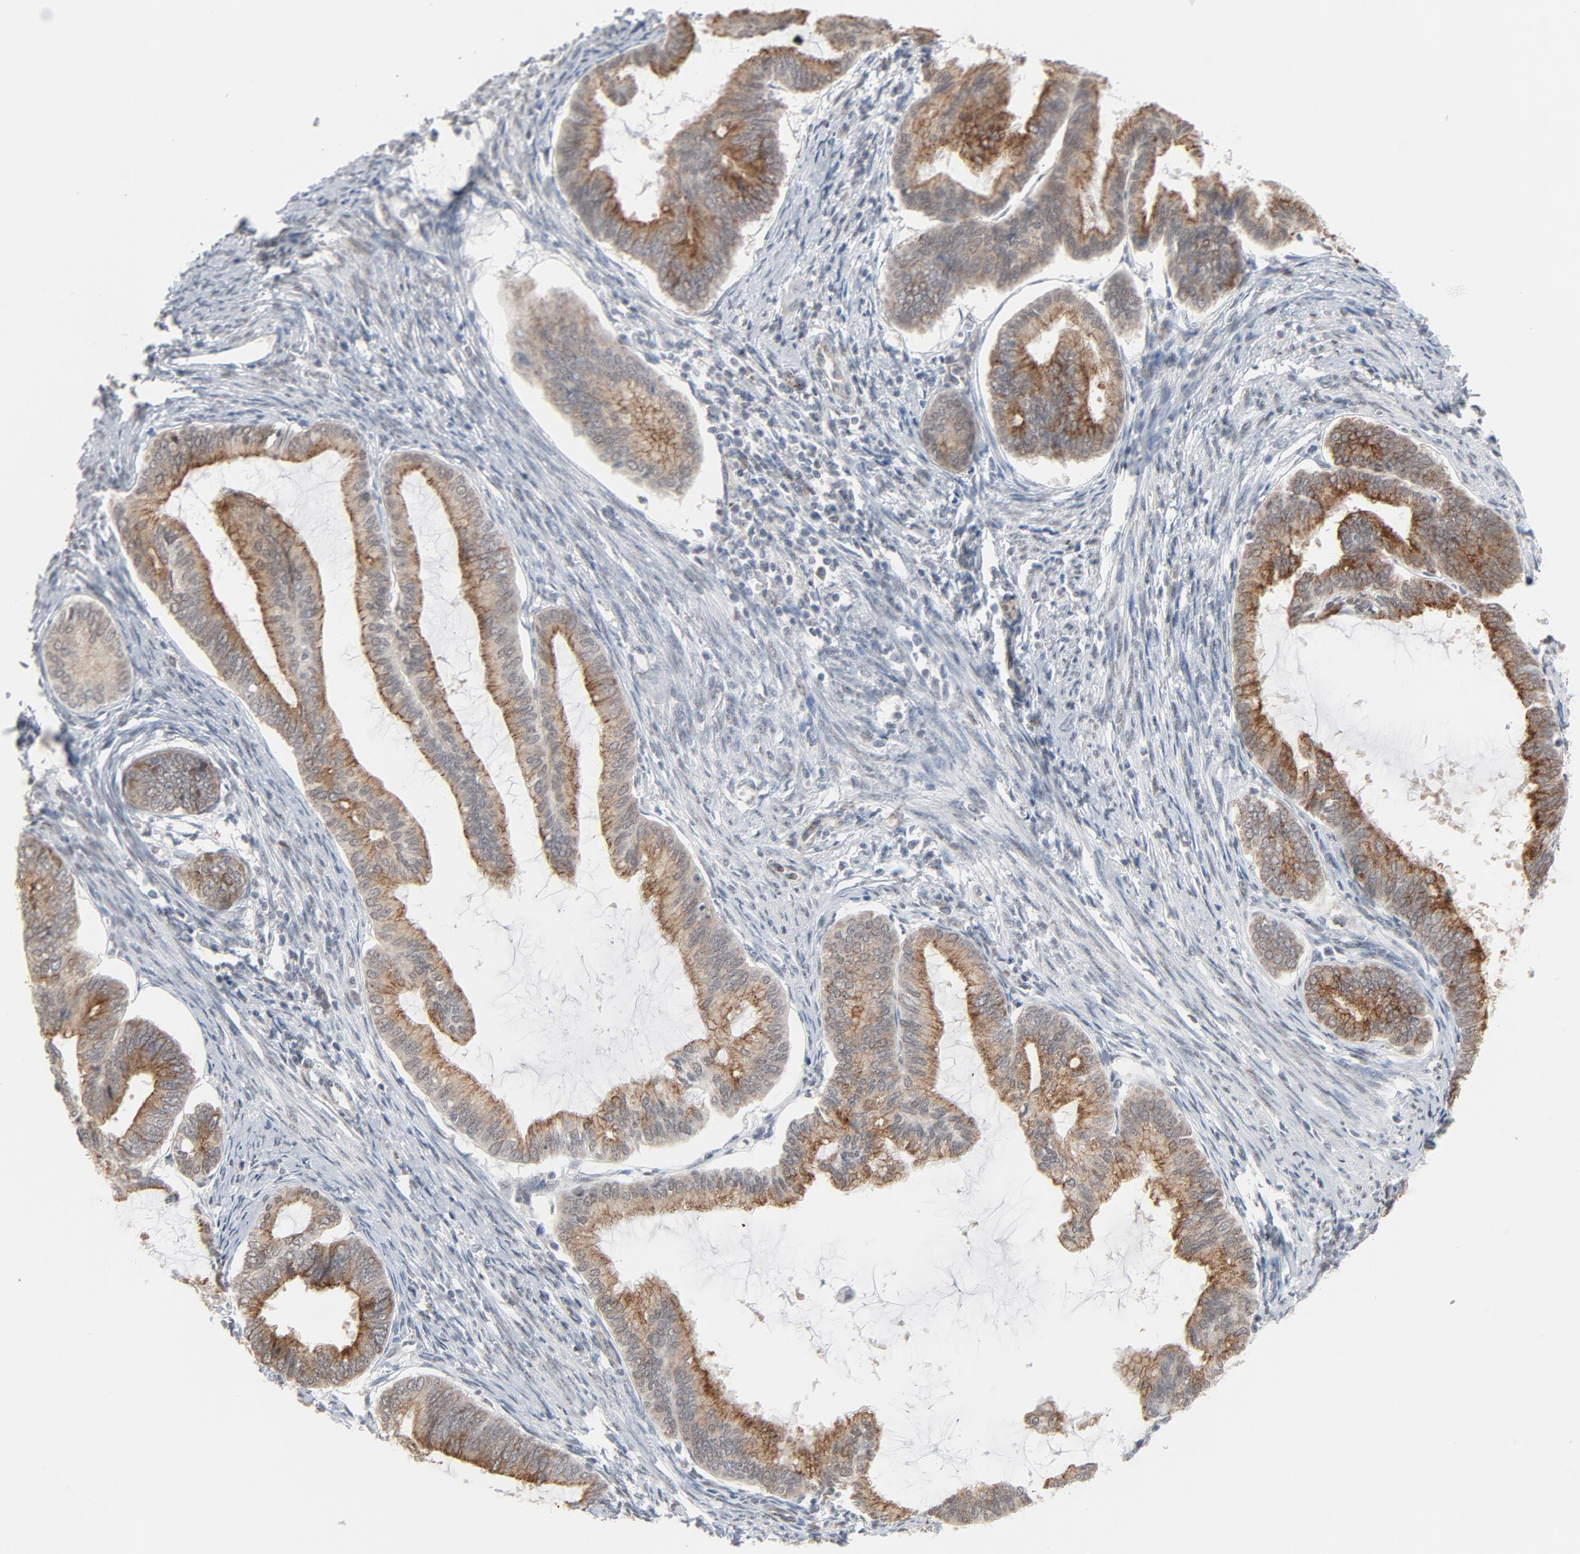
{"staining": {"intensity": "moderate", "quantity": ">75%", "location": "cytoplasmic/membranous"}, "tissue": "endometrial cancer", "cell_type": "Tumor cells", "image_type": "cancer", "snomed": [{"axis": "morphology", "description": "Adenocarcinoma, NOS"}, {"axis": "topography", "description": "Endometrium"}], "caption": "A medium amount of moderate cytoplasmic/membranous staining is identified in about >75% of tumor cells in adenocarcinoma (endometrial) tissue.", "gene": "ITPR3", "patient": {"sex": "female", "age": 86}}